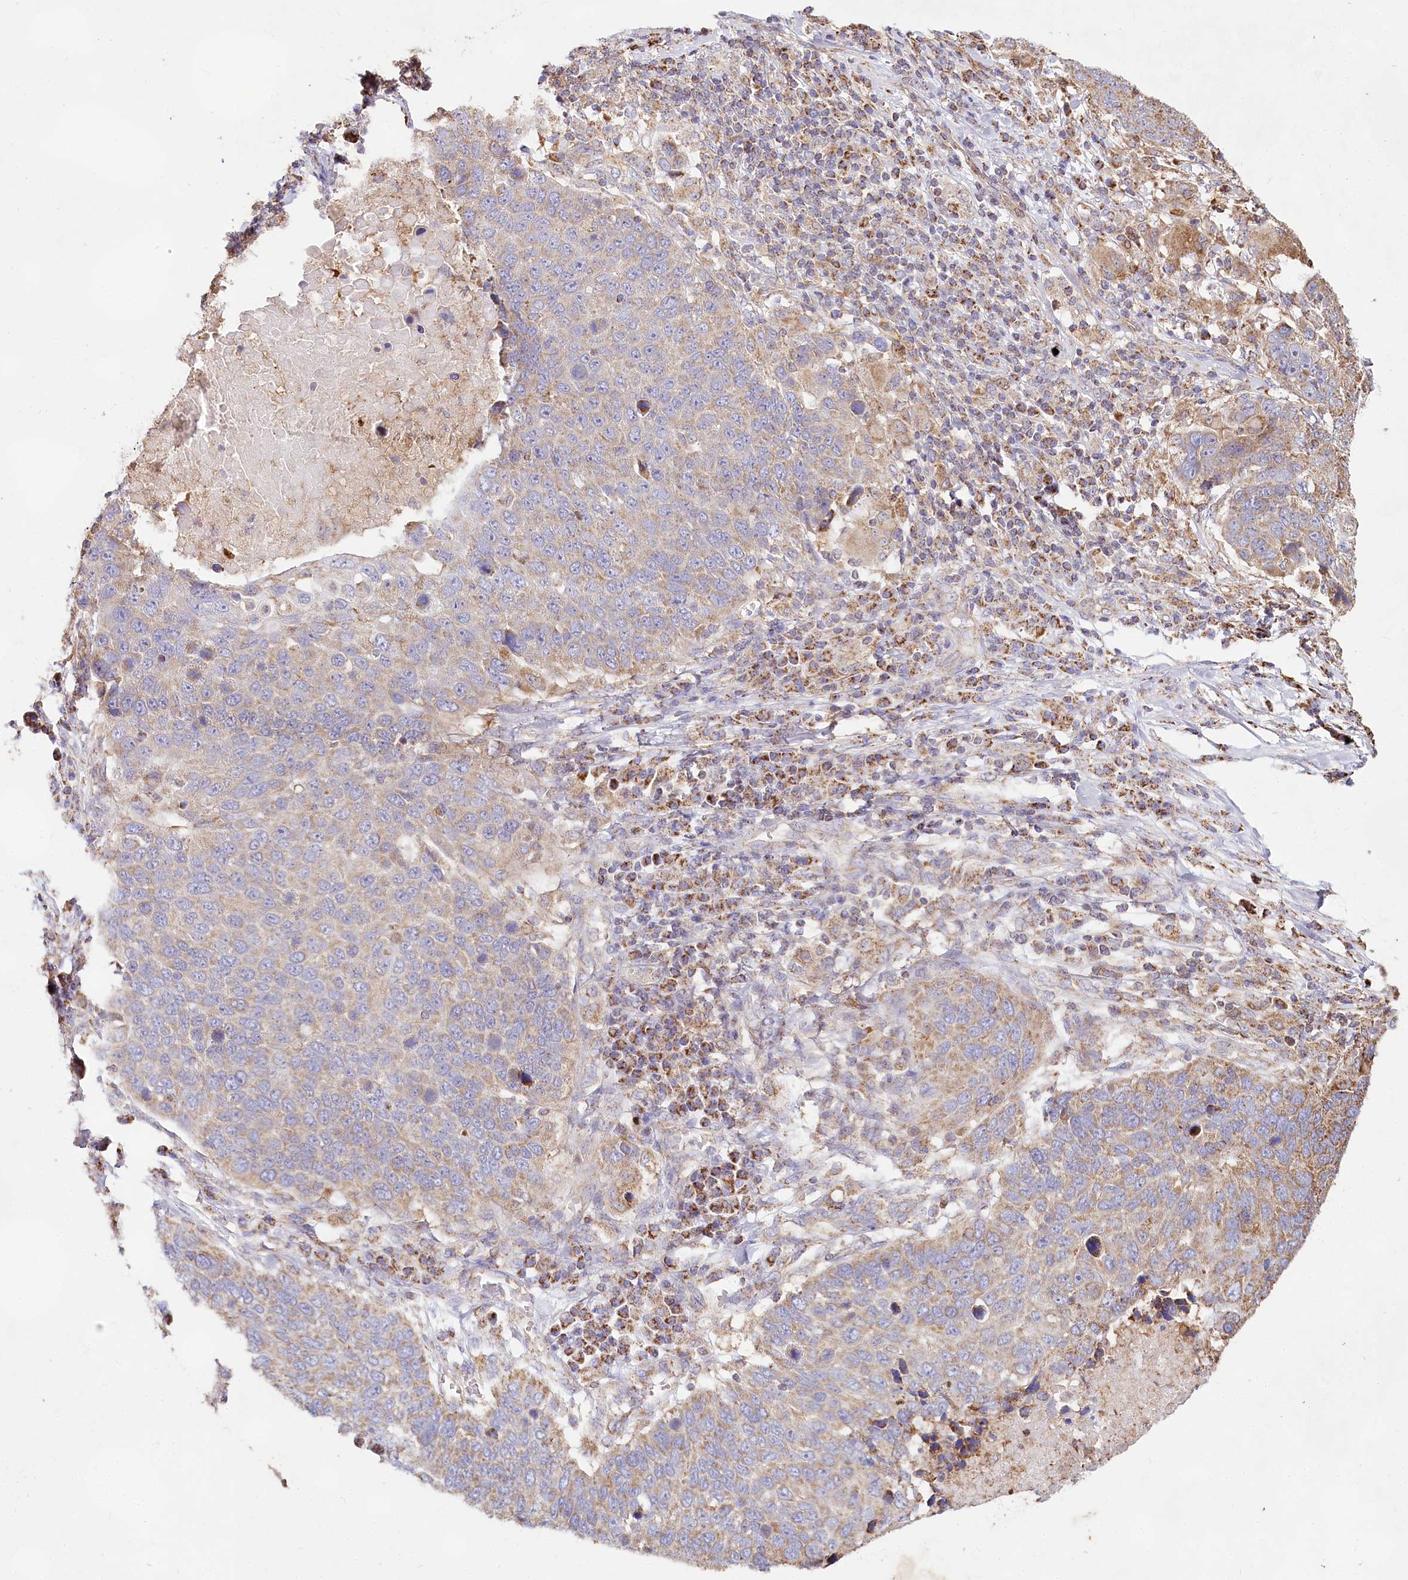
{"staining": {"intensity": "weak", "quantity": "25%-75%", "location": "cytoplasmic/membranous"}, "tissue": "lung cancer", "cell_type": "Tumor cells", "image_type": "cancer", "snomed": [{"axis": "morphology", "description": "Normal tissue, NOS"}, {"axis": "morphology", "description": "Squamous cell carcinoma, NOS"}, {"axis": "topography", "description": "Lymph node"}, {"axis": "topography", "description": "Lung"}], "caption": "A photomicrograph showing weak cytoplasmic/membranous staining in approximately 25%-75% of tumor cells in squamous cell carcinoma (lung), as visualized by brown immunohistochemical staining.", "gene": "TASOR2", "patient": {"sex": "male", "age": 66}}